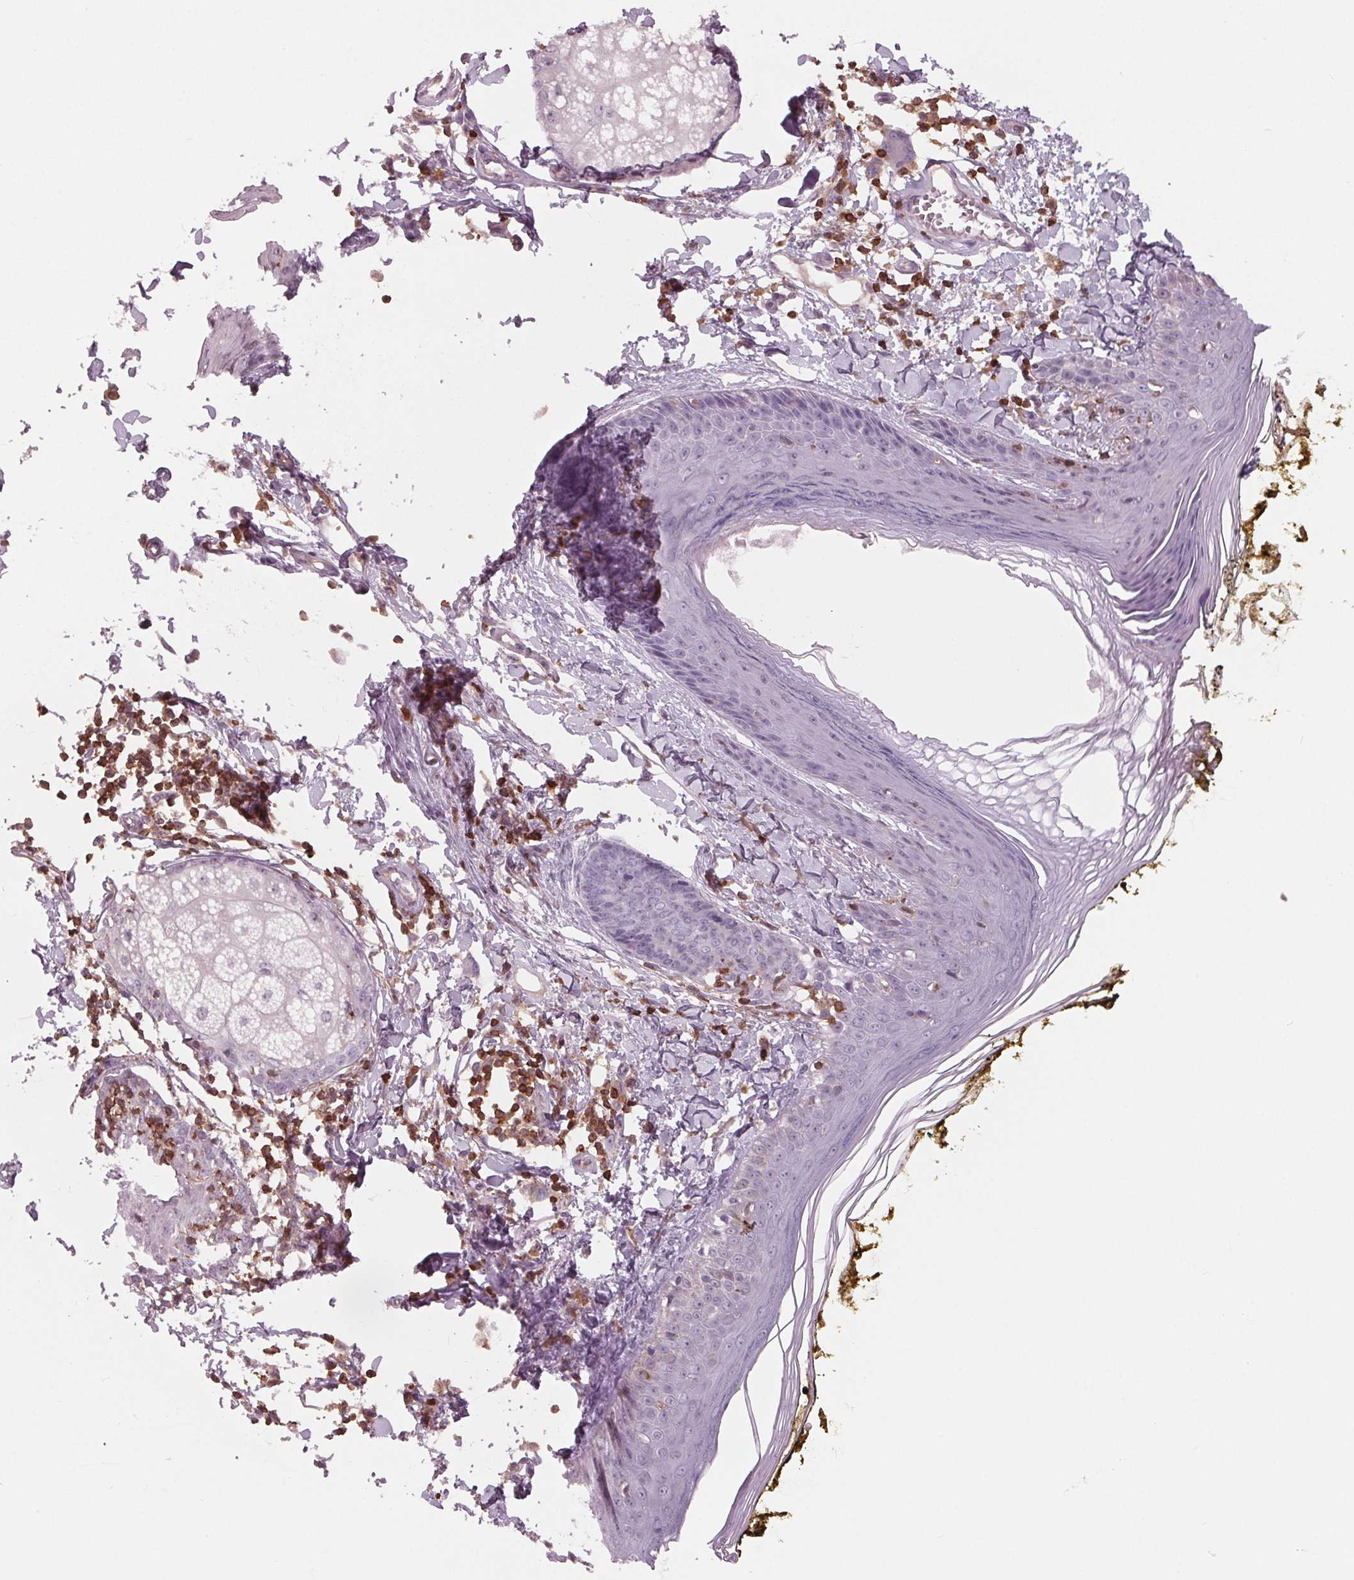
{"staining": {"intensity": "negative", "quantity": "none", "location": "none"}, "tissue": "skin", "cell_type": "Fibroblasts", "image_type": "normal", "snomed": [{"axis": "morphology", "description": "Normal tissue, NOS"}, {"axis": "topography", "description": "Skin"}], "caption": "The micrograph reveals no staining of fibroblasts in unremarkable skin. (Brightfield microscopy of DAB (3,3'-diaminobenzidine) immunohistochemistry at high magnification).", "gene": "ARHGAP25", "patient": {"sex": "male", "age": 76}}